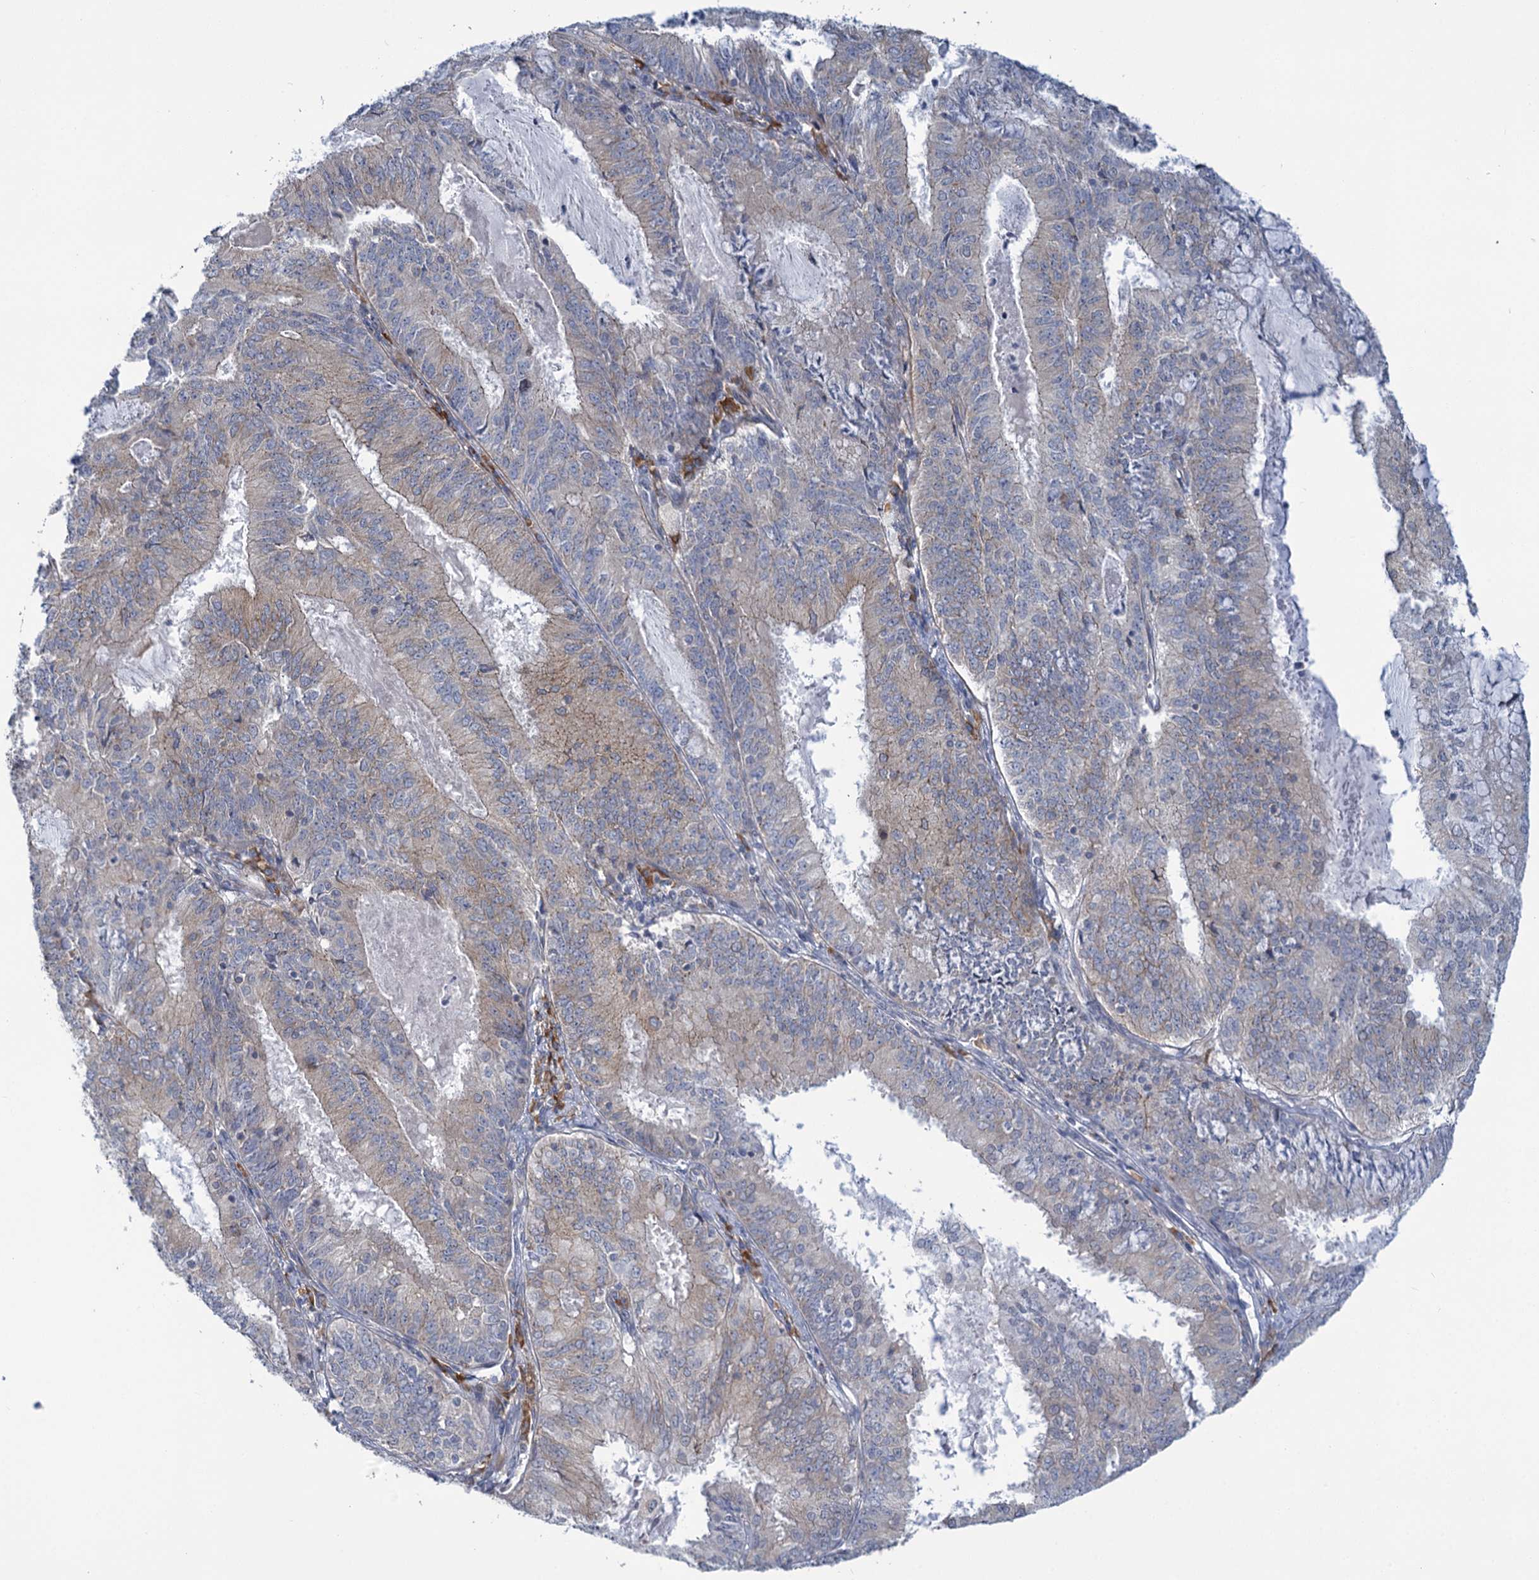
{"staining": {"intensity": "weak", "quantity": "25%-75%", "location": "cytoplasmic/membranous"}, "tissue": "endometrial cancer", "cell_type": "Tumor cells", "image_type": "cancer", "snomed": [{"axis": "morphology", "description": "Adenocarcinoma, NOS"}, {"axis": "topography", "description": "Endometrium"}], "caption": "An IHC histopathology image of tumor tissue is shown. Protein staining in brown shows weak cytoplasmic/membranous positivity in endometrial adenocarcinoma within tumor cells.", "gene": "MBLAC2", "patient": {"sex": "female", "age": 57}}